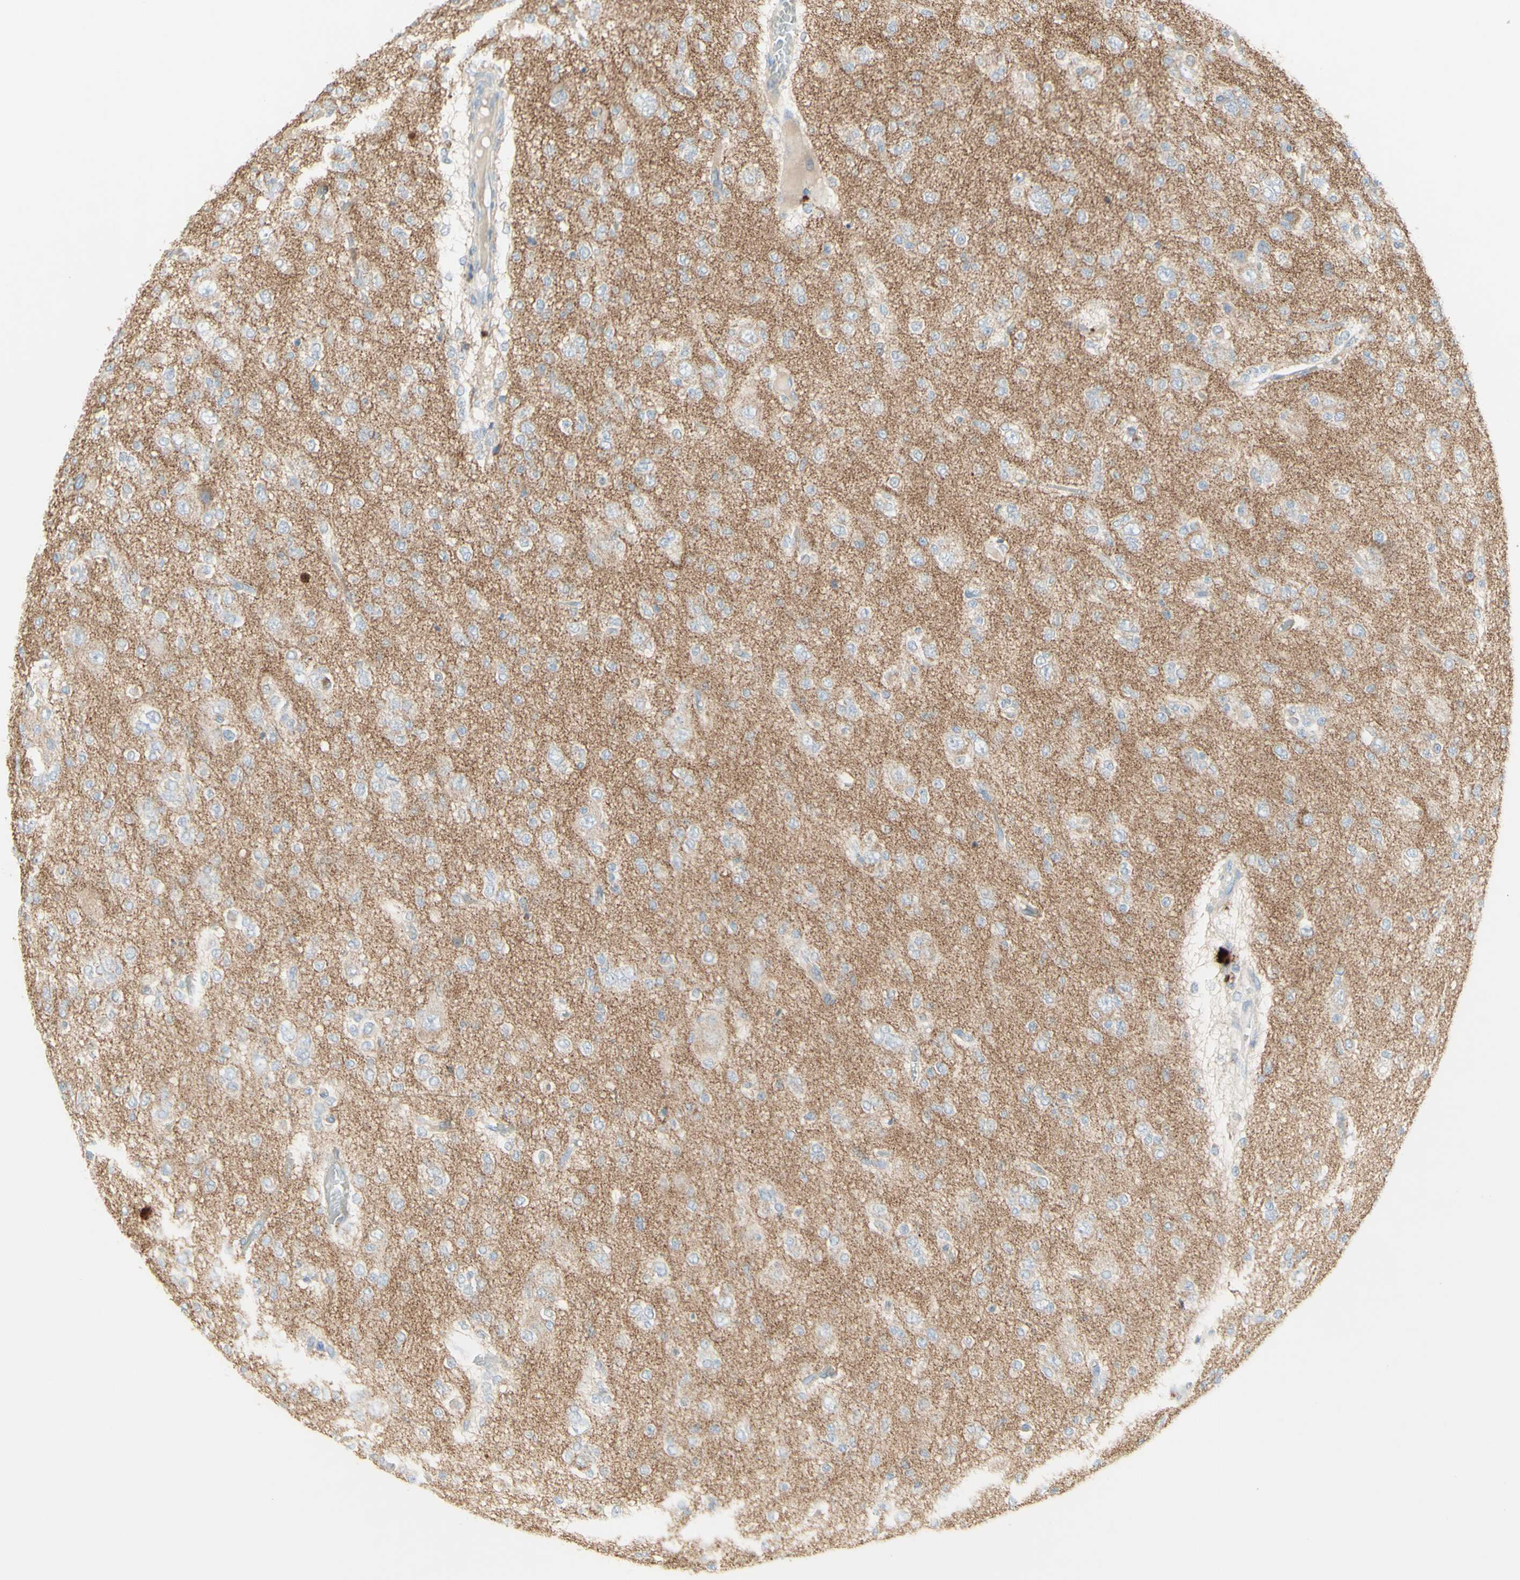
{"staining": {"intensity": "weak", "quantity": "<25%", "location": "cytoplasmic/membranous"}, "tissue": "glioma", "cell_type": "Tumor cells", "image_type": "cancer", "snomed": [{"axis": "morphology", "description": "Glioma, malignant, Low grade"}, {"axis": "topography", "description": "Brain"}], "caption": "IHC micrograph of neoplastic tissue: glioma stained with DAB reveals no significant protein positivity in tumor cells. (Brightfield microscopy of DAB immunohistochemistry at high magnification).", "gene": "CNTNAP1", "patient": {"sex": "male", "age": 38}}